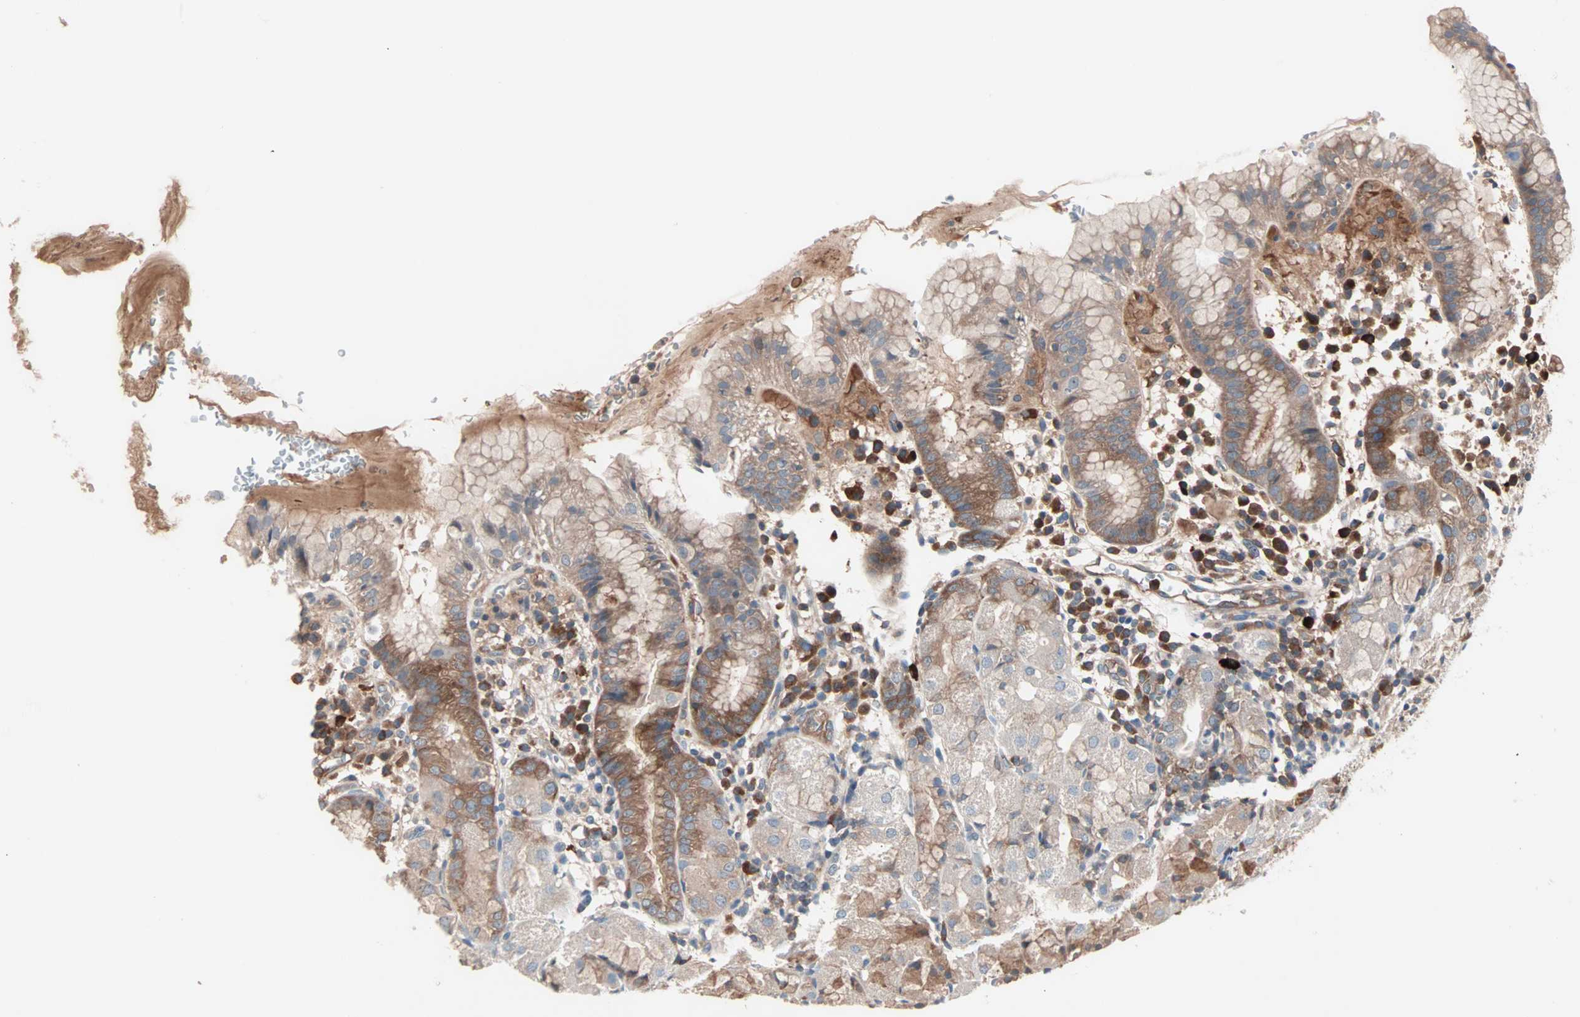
{"staining": {"intensity": "moderate", "quantity": ">75%", "location": "cytoplasmic/membranous"}, "tissue": "stomach", "cell_type": "Glandular cells", "image_type": "normal", "snomed": [{"axis": "morphology", "description": "Normal tissue, NOS"}, {"axis": "topography", "description": "Stomach"}, {"axis": "topography", "description": "Stomach, lower"}], "caption": "Brown immunohistochemical staining in unremarkable human stomach reveals moderate cytoplasmic/membranous expression in about >75% of glandular cells.", "gene": "CAD", "patient": {"sex": "female", "age": 75}}